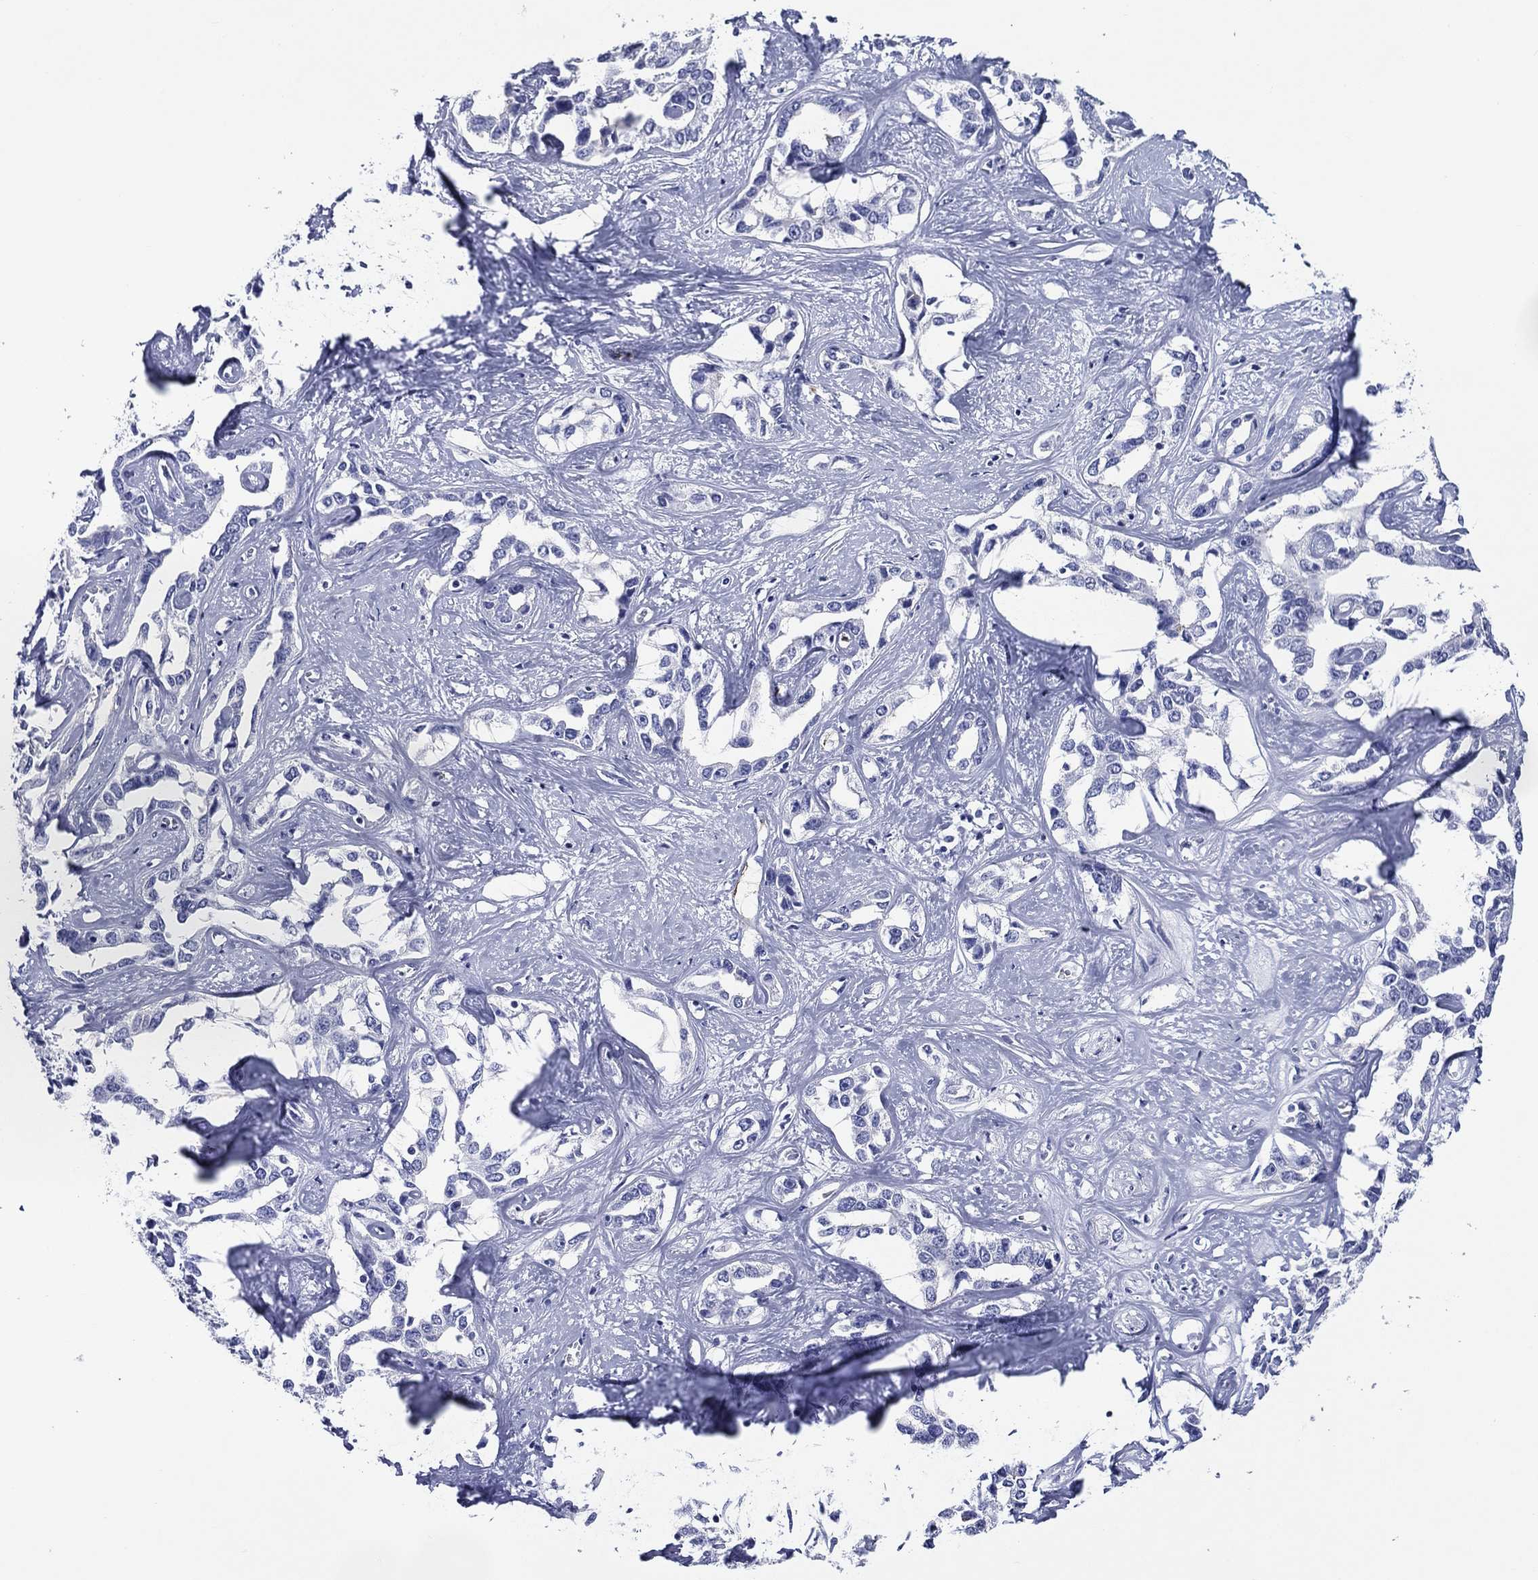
{"staining": {"intensity": "negative", "quantity": "none", "location": "none"}, "tissue": "liver cancer", "cell_type": "Tumor cells", "image_type": "cancer", "snomed": [{"axis": "morphology", "description": "Cholangiocarcinoma"}, {"axis": "topography", "description": "Liver"}], "caption": "DAB immunohistochemical staining of liver cholangiocarcinoma exhibits no significant positivity in tumor cells.", "gene": "ACE2", "patient": {"sex": "male", "age": 59}}